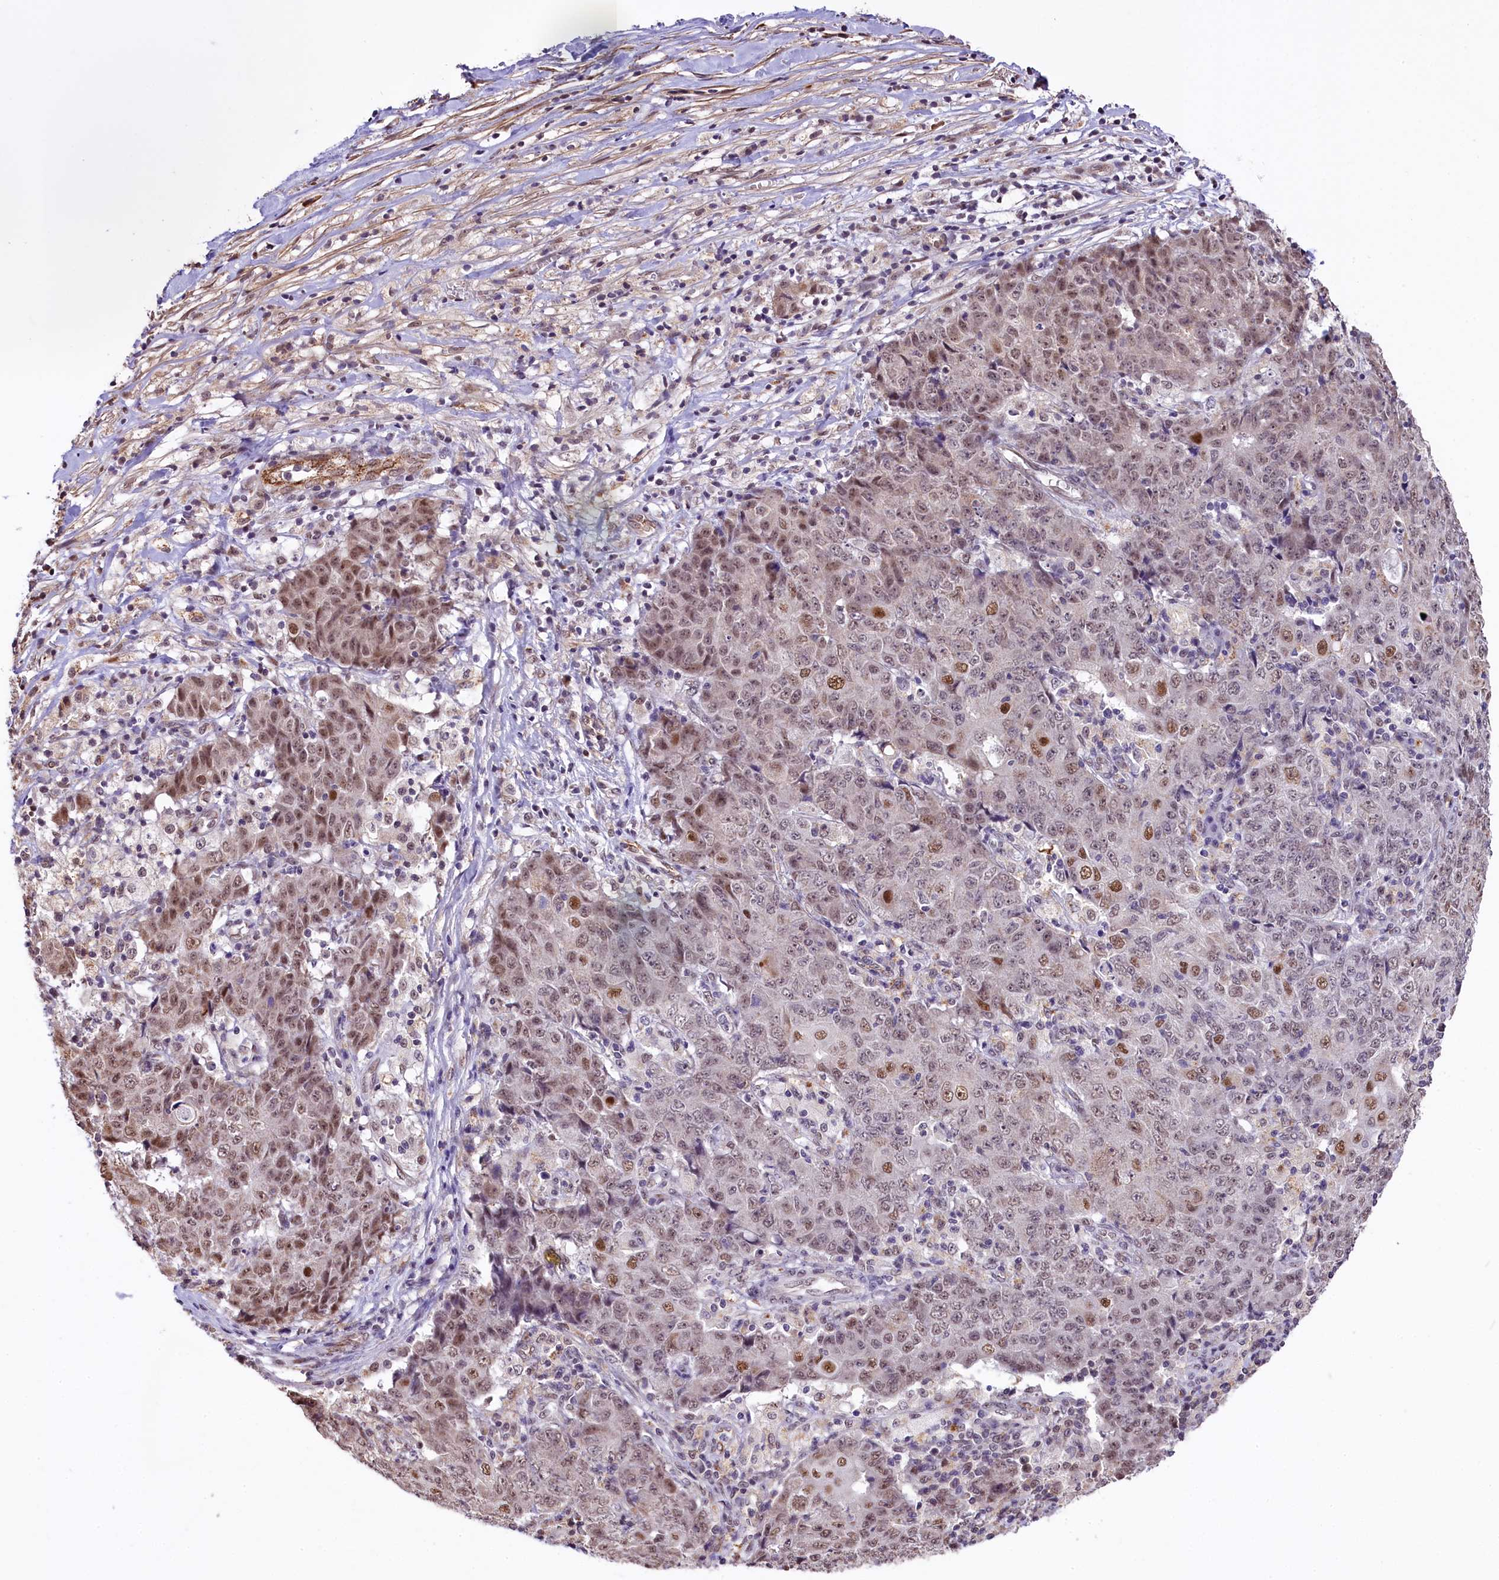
{"staining": {"intensity": "moderate", "quantity": "25%-75%", "location": "nuclear"}, "tissue": "ovarian cancer", "cell_type": "Tumor cells", "image_type": "cancer", "snomed": [{"axis": "morphology", "description": "Carcinoma, endometroid"}, {"axis": "topography", "description": "Ovary"}], "caption": "Tumor cells demonstrate medium levels of moderate nuclear staining in about 25%-75% of cells in endometroid carcinoma (ovarian).", "gene": "MRPL54", "patient": {"sex": "female", "age": 42}}